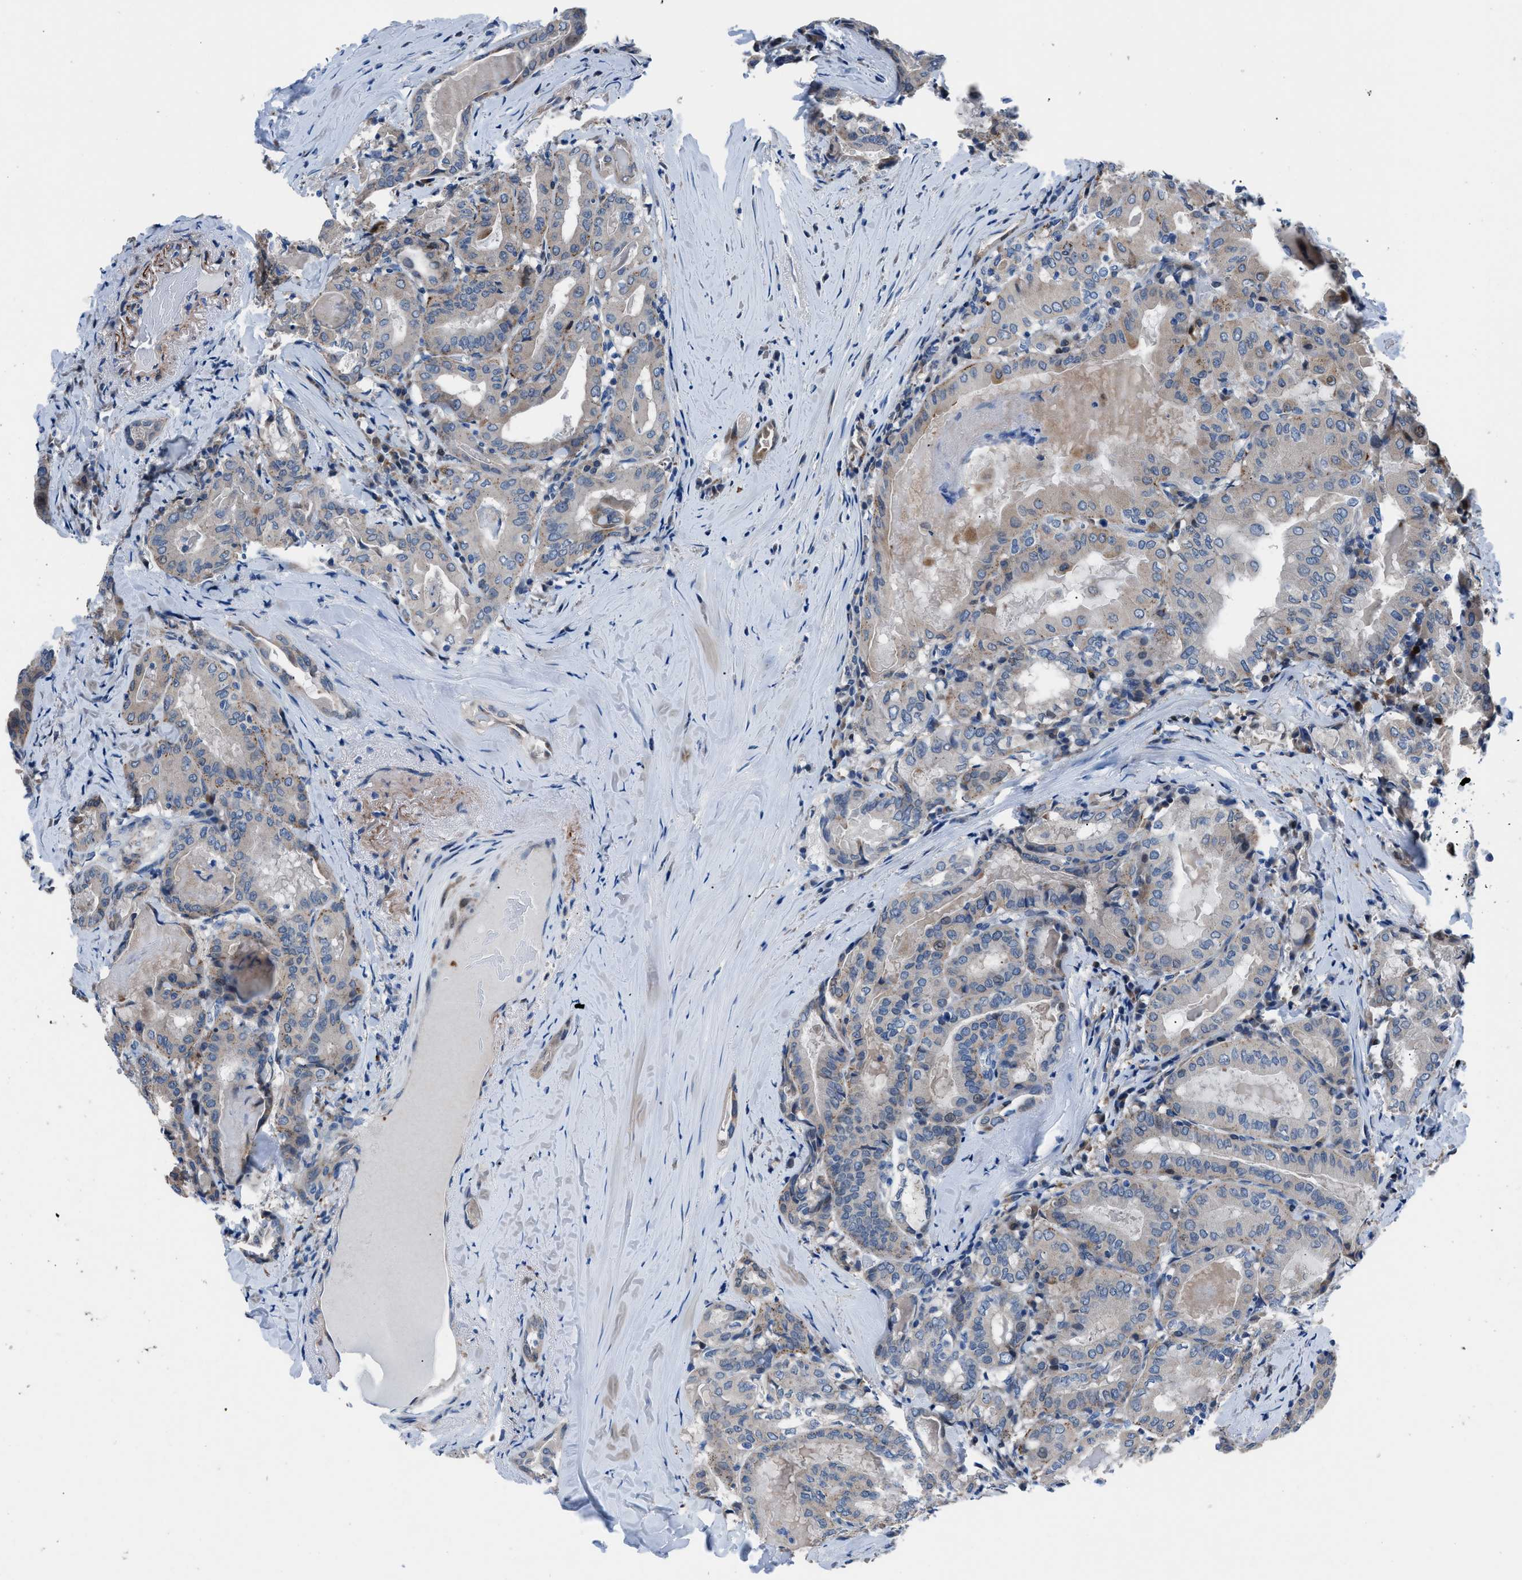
{"staining": {"intensity": "moderate", "quantity": ">75%", "location": "cytoplasmic/membranous"}, "tissue": "thyroid cancer", "cell_type": "Tumor cells", "image_type": "cancer", "snomed": [{"axis": "morphology", "description": "Papillary adenocarcinoma, NOS"}, {"axis": "topography", "description": "Thyroid gland"}], "caption": "Immunohistochemistry staining of thyroid papillary adenocarcinoma, which shows medium levels of moderate cytoplasmic/membranous expression in approximately >75% of tumor cells indicating moderate cytoplasmic/membranous protein staining. The staining was performed using DAB (3,3'-diaminobenzidine) (brown) for protein detection and nuclei were counterstained in hematoxylin (blue).", "gene": "UAP1", "patient": {"sex": "female", "age": 42}}